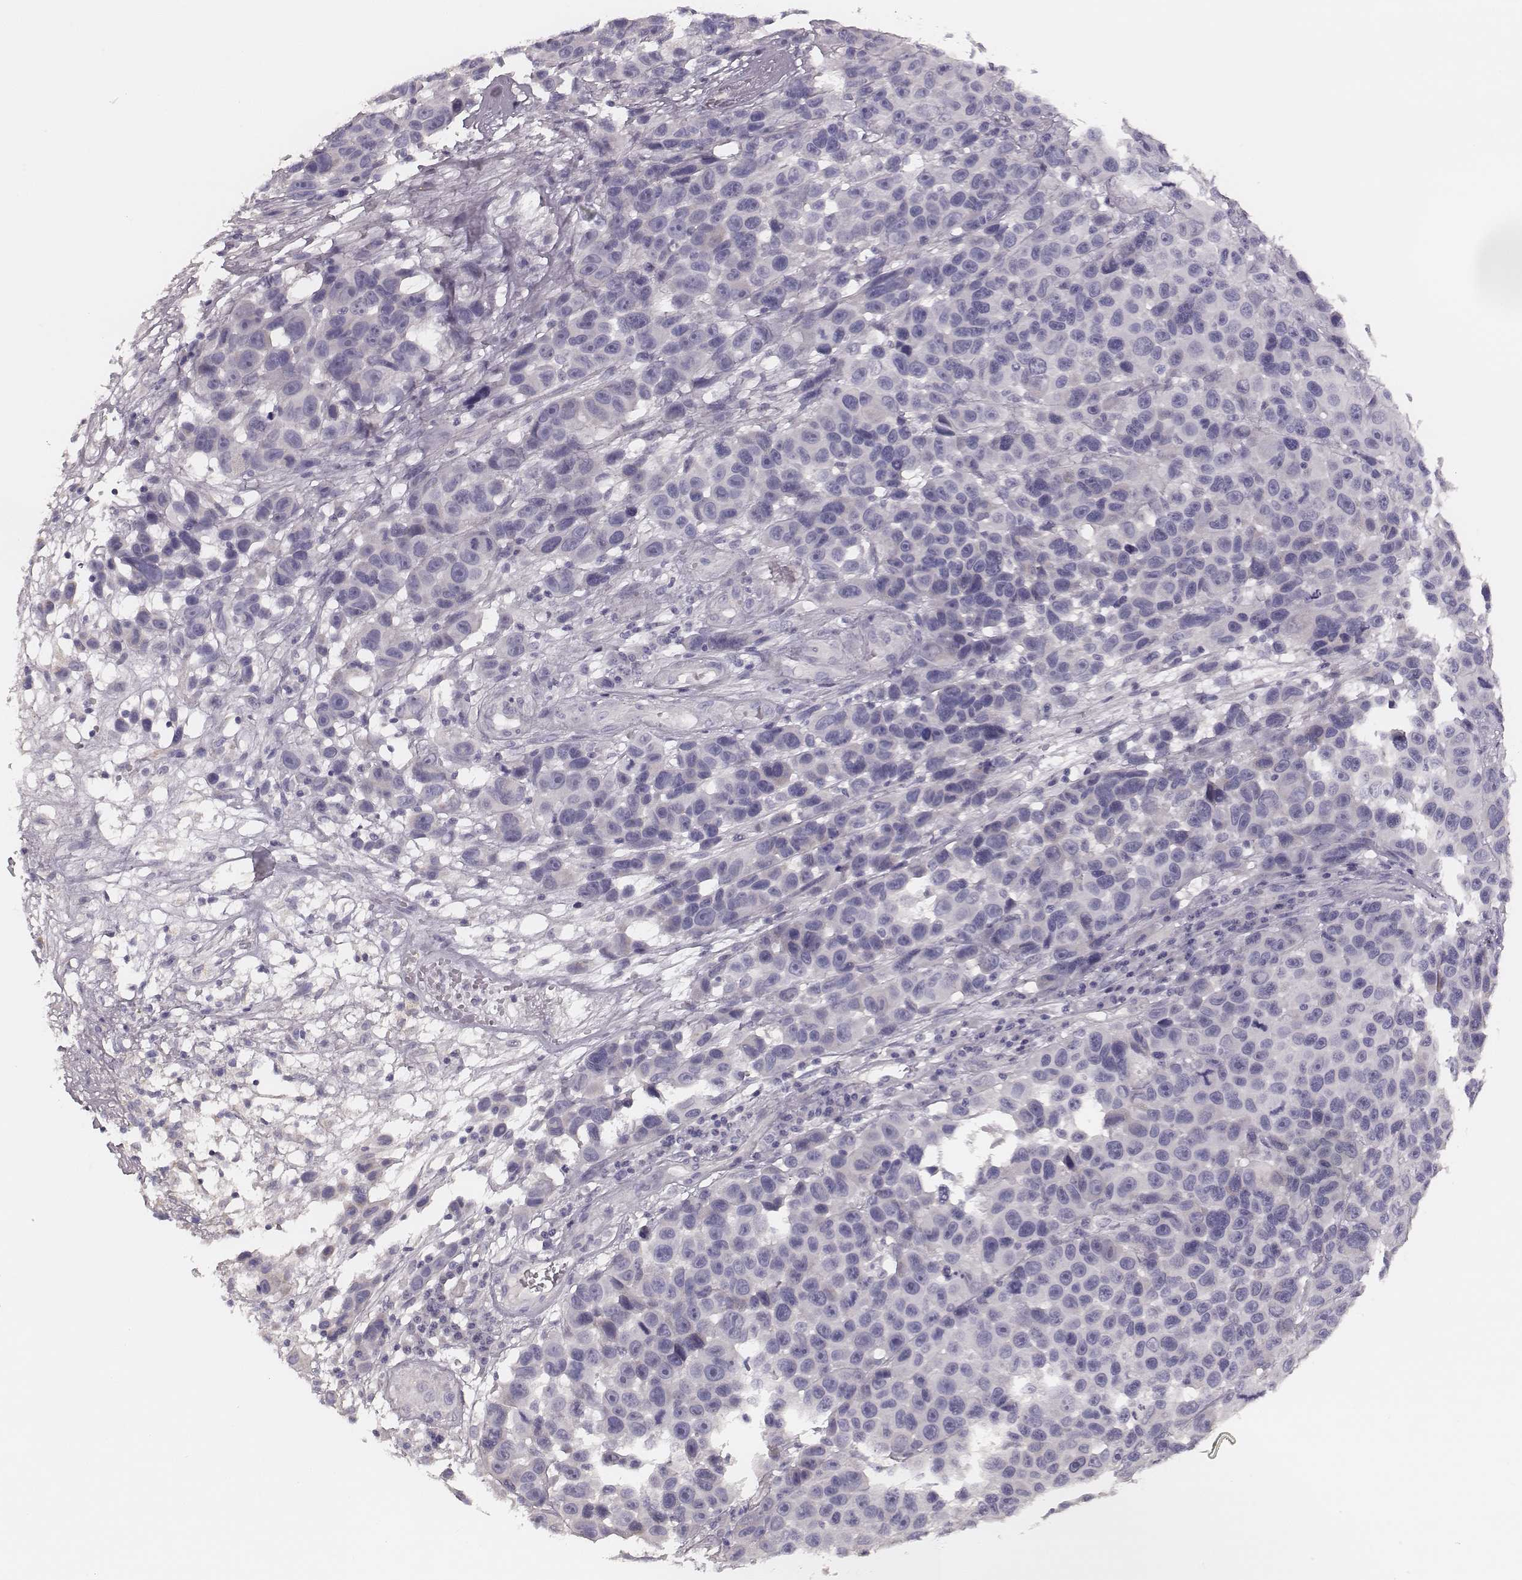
{"staining": {"intensity": "negative", "quantity": "none", "location": "none"}, "tissue": "melanoma", "cell_type": "Tumor cells", "image_type": "cancer", "snomed": [{"axis": "morphology", "description": "Malignant melanoma, NOS"}, {"axis": "topography", "description": "Skin"}], "caption": "Immunohistochemistry of human malignant melanoma displays no positivity in tumor cells. (Brightfield microscopy of DAB (3,3'-diaminobenzidine) immunohistochemistry at high magnification).", "gene": "ZP4", "patient": {"sex": "male", "age": 53}}